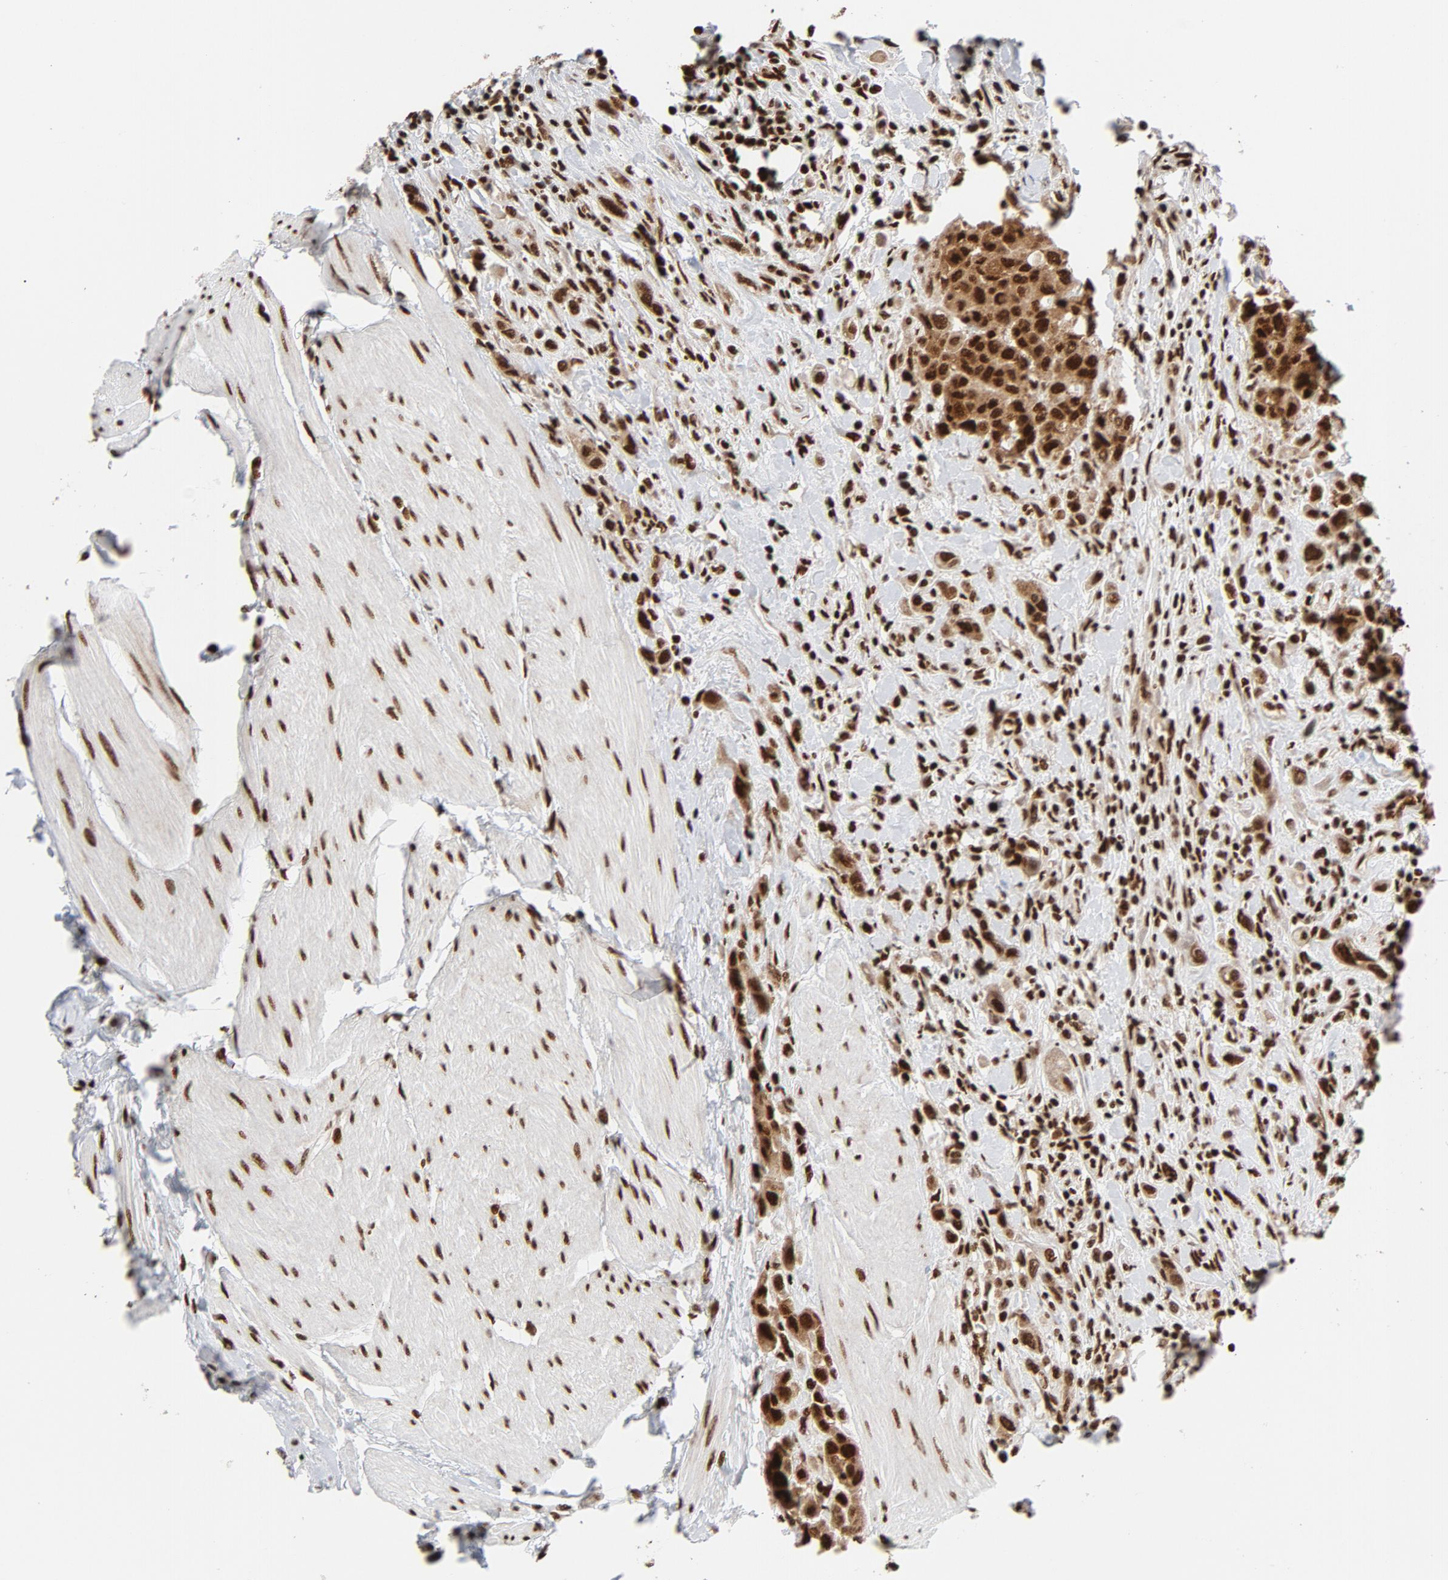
{"staining": {"intensity": "strong", "quantity": ">75%", "location": "nuclear"}, "tissue": "urothelial cancer", "cell_type": "Tumor cells", "image_type": "cancer", "snomed": [{"axis": "morphology", "description": "Urothelial carcinoma, High grade"}, {"axis": "topography", "description": "Urinary bladder"}], "caption": "Strong nuclear staining for a protein is seen in about >75% of tumor cells of high-grade urothelial carcinoma using IHC.", "gene": "NFYB", "patient": {"sex": "male", "age": 50}}